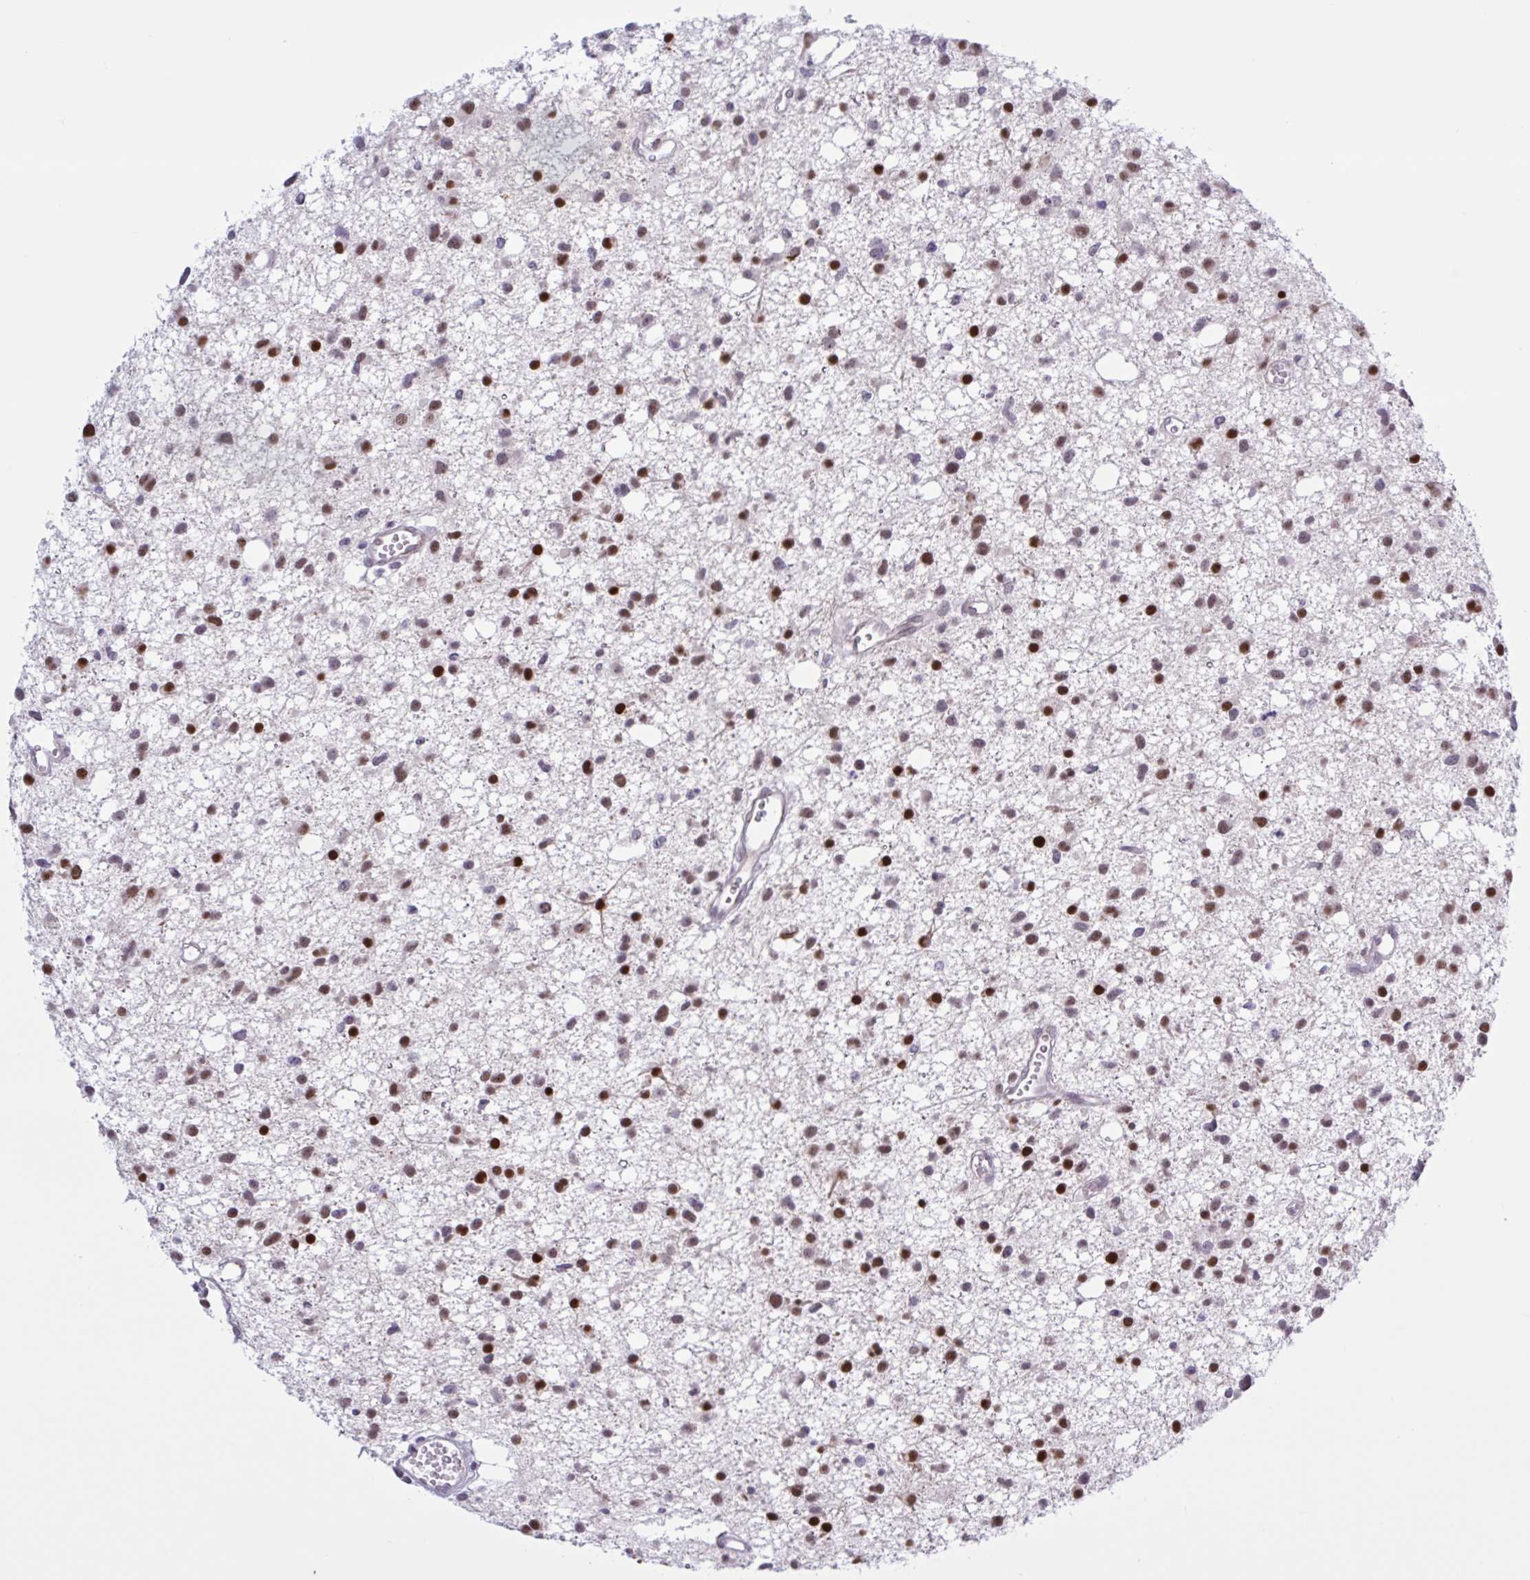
{"staining": {"intensity": "strong", "quantity": "25%-75%", "location": "nuclear"}, "tissue": "glioma", "cell_type": "Tumor cells", "image_type": "cancer", "snomed": [{"axis": "morphology", "description": "Glioma, malignant, High grade"}, {"axis": "topography", "description": "Brain"}], "caption": "Malignant high-grade glioma stained for a protein displays strong nuclear positivity in tumor cells.", "gene": "PRMT6", "patient": {"sex": "male", "age": 23}}